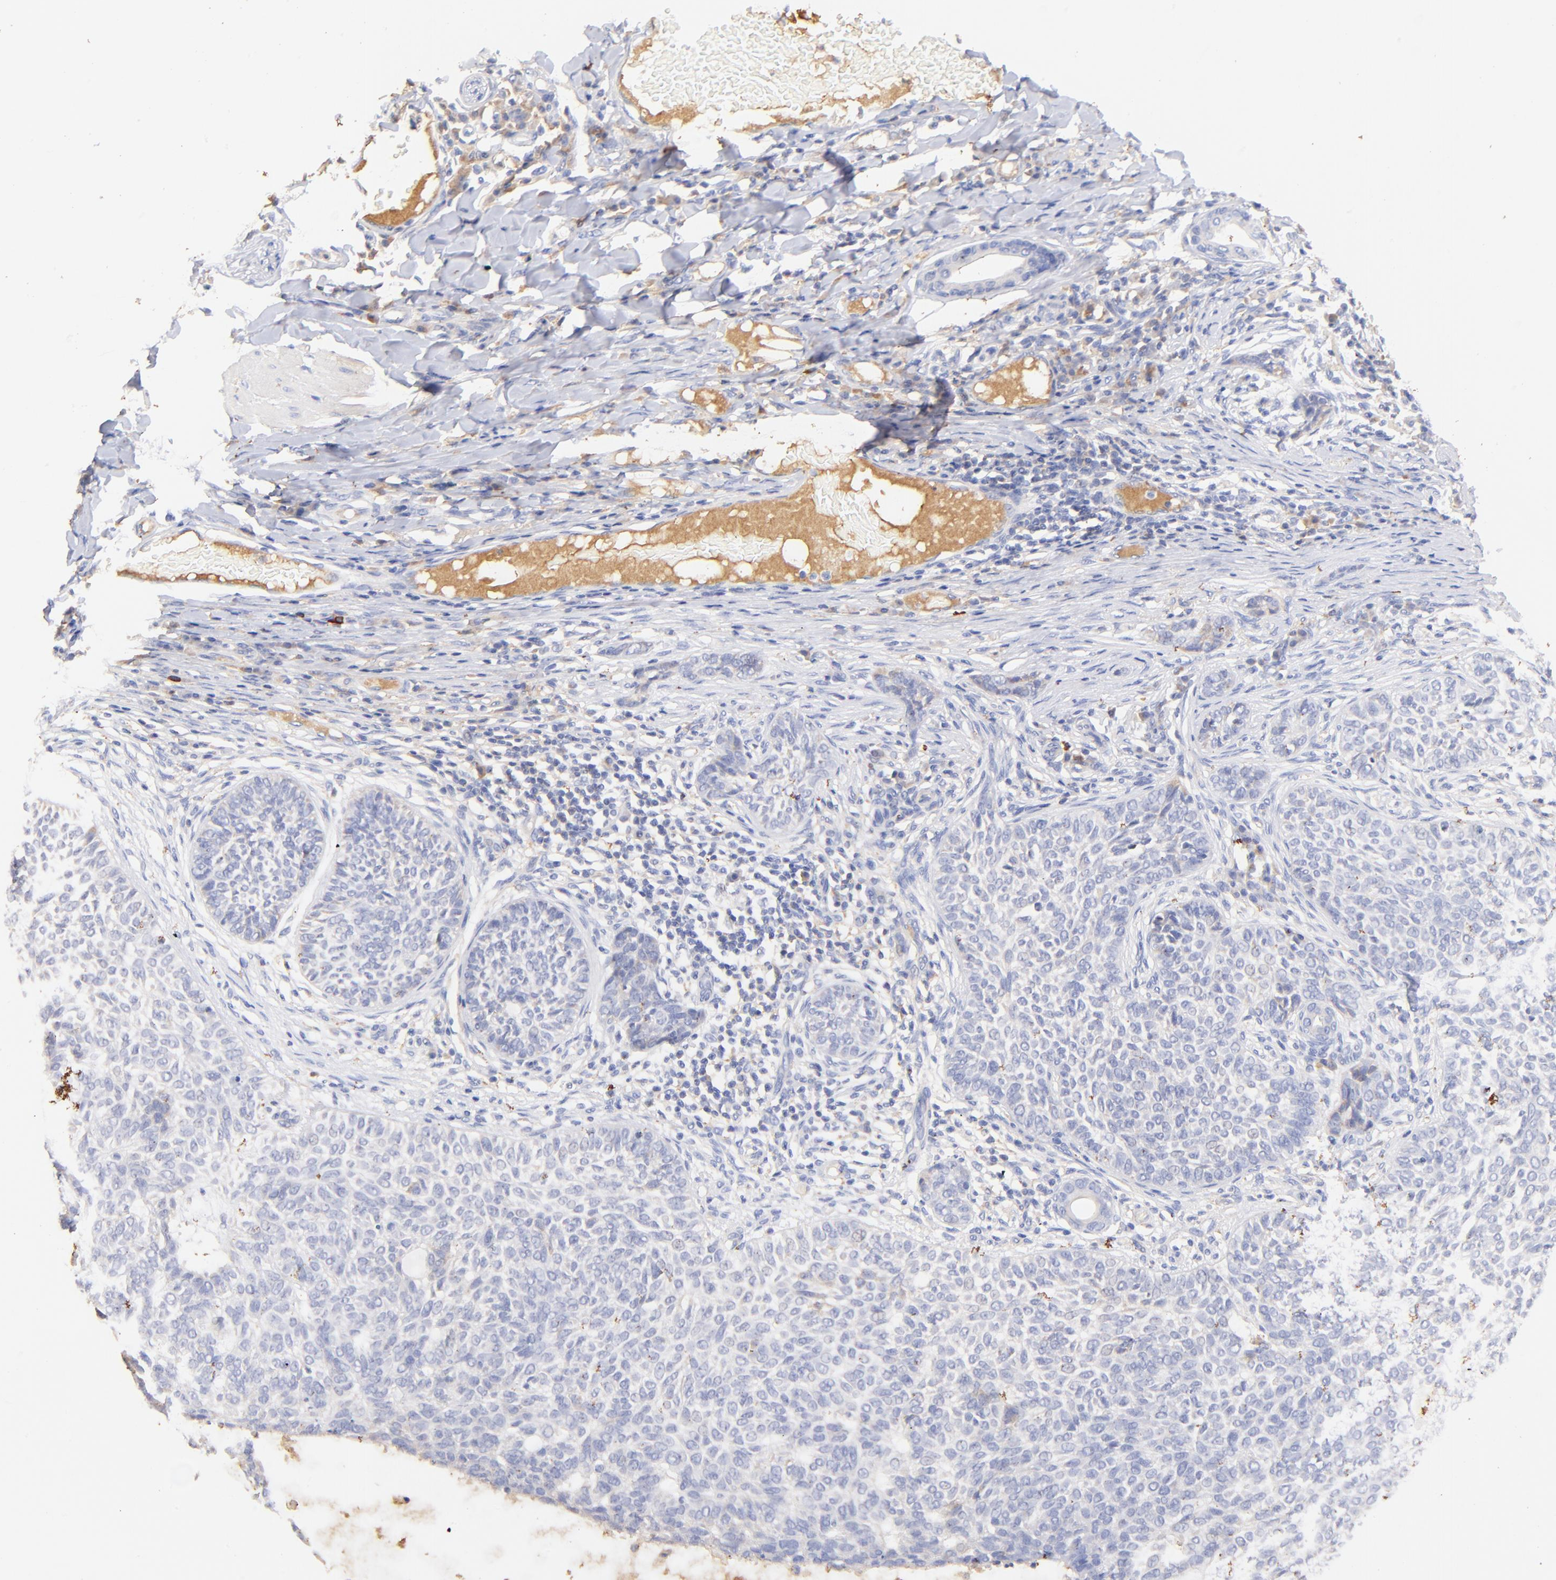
{"staining": {"intensity": "negative", "quantity": "none", "location": "none"}, "tissue": "skin cancer", "cell_type": "Tumor cells", "image_type": "cancer", "snomed": [{"axis": "morphology", "description": "Basal cell carcinoma"}, {"axis": "topography", "description": "Skin"}], "caption": "A high-resolution histopathology image shows immunohistochemistry (IHC) staining of skin cancer (basal cell carcinoma), which demonstrates no significant positivity in tumor cells. The staining was performed using DAB to visualize the protein expression in brown, while the nuclei were stained in blue with hematoxylin (Magnification: 20x).", "gene": "IGLV7-43", "patient": {"sex": "male", "age": 87}}